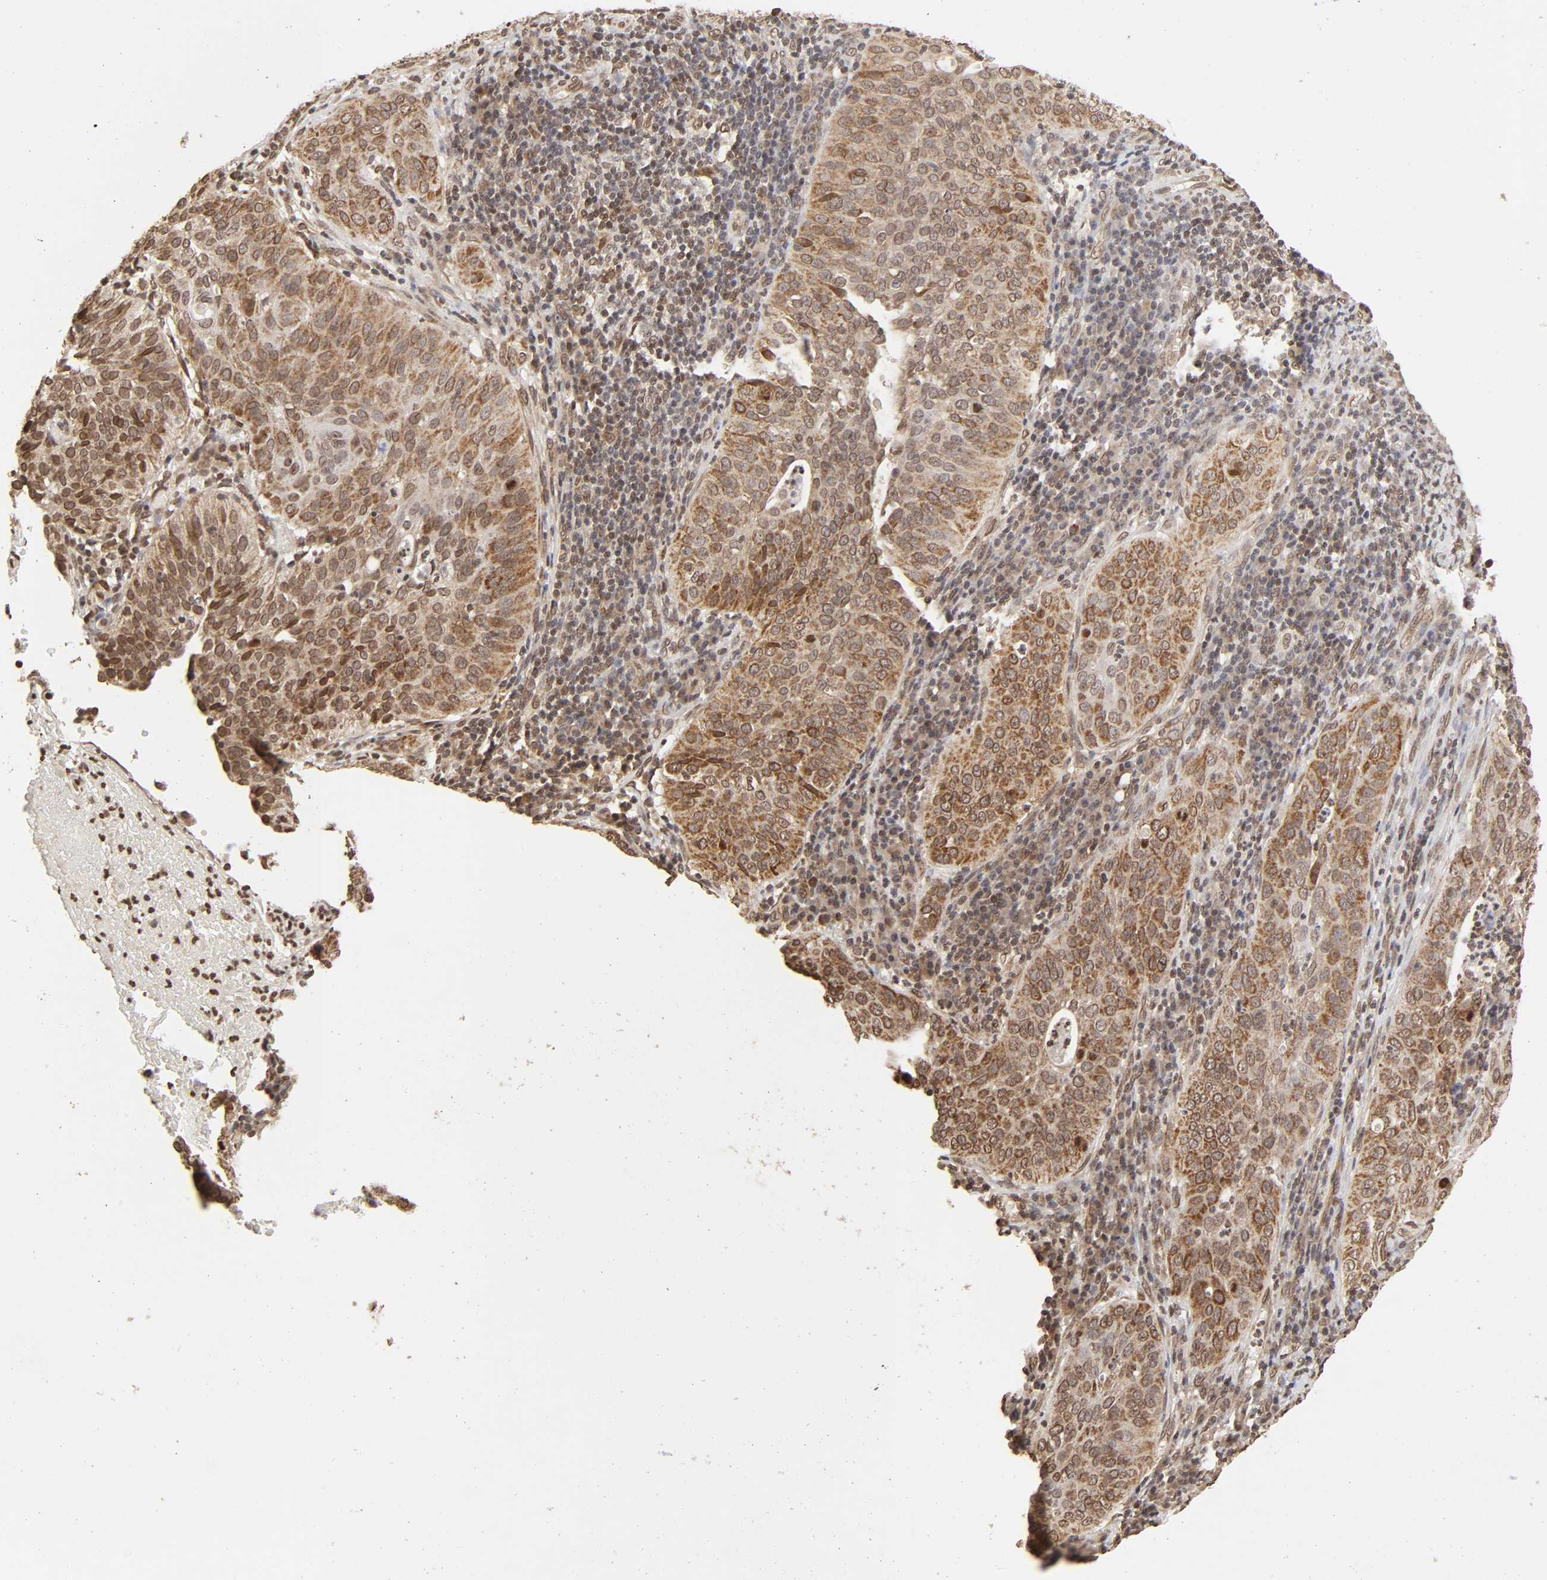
{"staining": {"intensity": "moderate", "quantity": ">75%", "location": "cytoplasmic/membranous,nuclear"}, "tissue": "cervical cancer", "cell_type": "Tumor cells", "image_type": "cancer", "snomed": [{"axis": "morphology", "description": "Squamous cell carcinoma, NOS"}, {"axis": "topography", "description": "Cervix"}], "caption": "IHC photomicrograph of neoplastic tissue: human squamous cell carcinoma (cervical) stained using immunohistochemistry exhibits medium levels of moderate protein expression localized specifically in the cytoplasmic/membranous and nuclear of tumor cells, appearing as a cytoplasmic/membranous and nuclear brown color.", "gene": "MLLT6", "patient": {"sex": "female", "age": 39}}